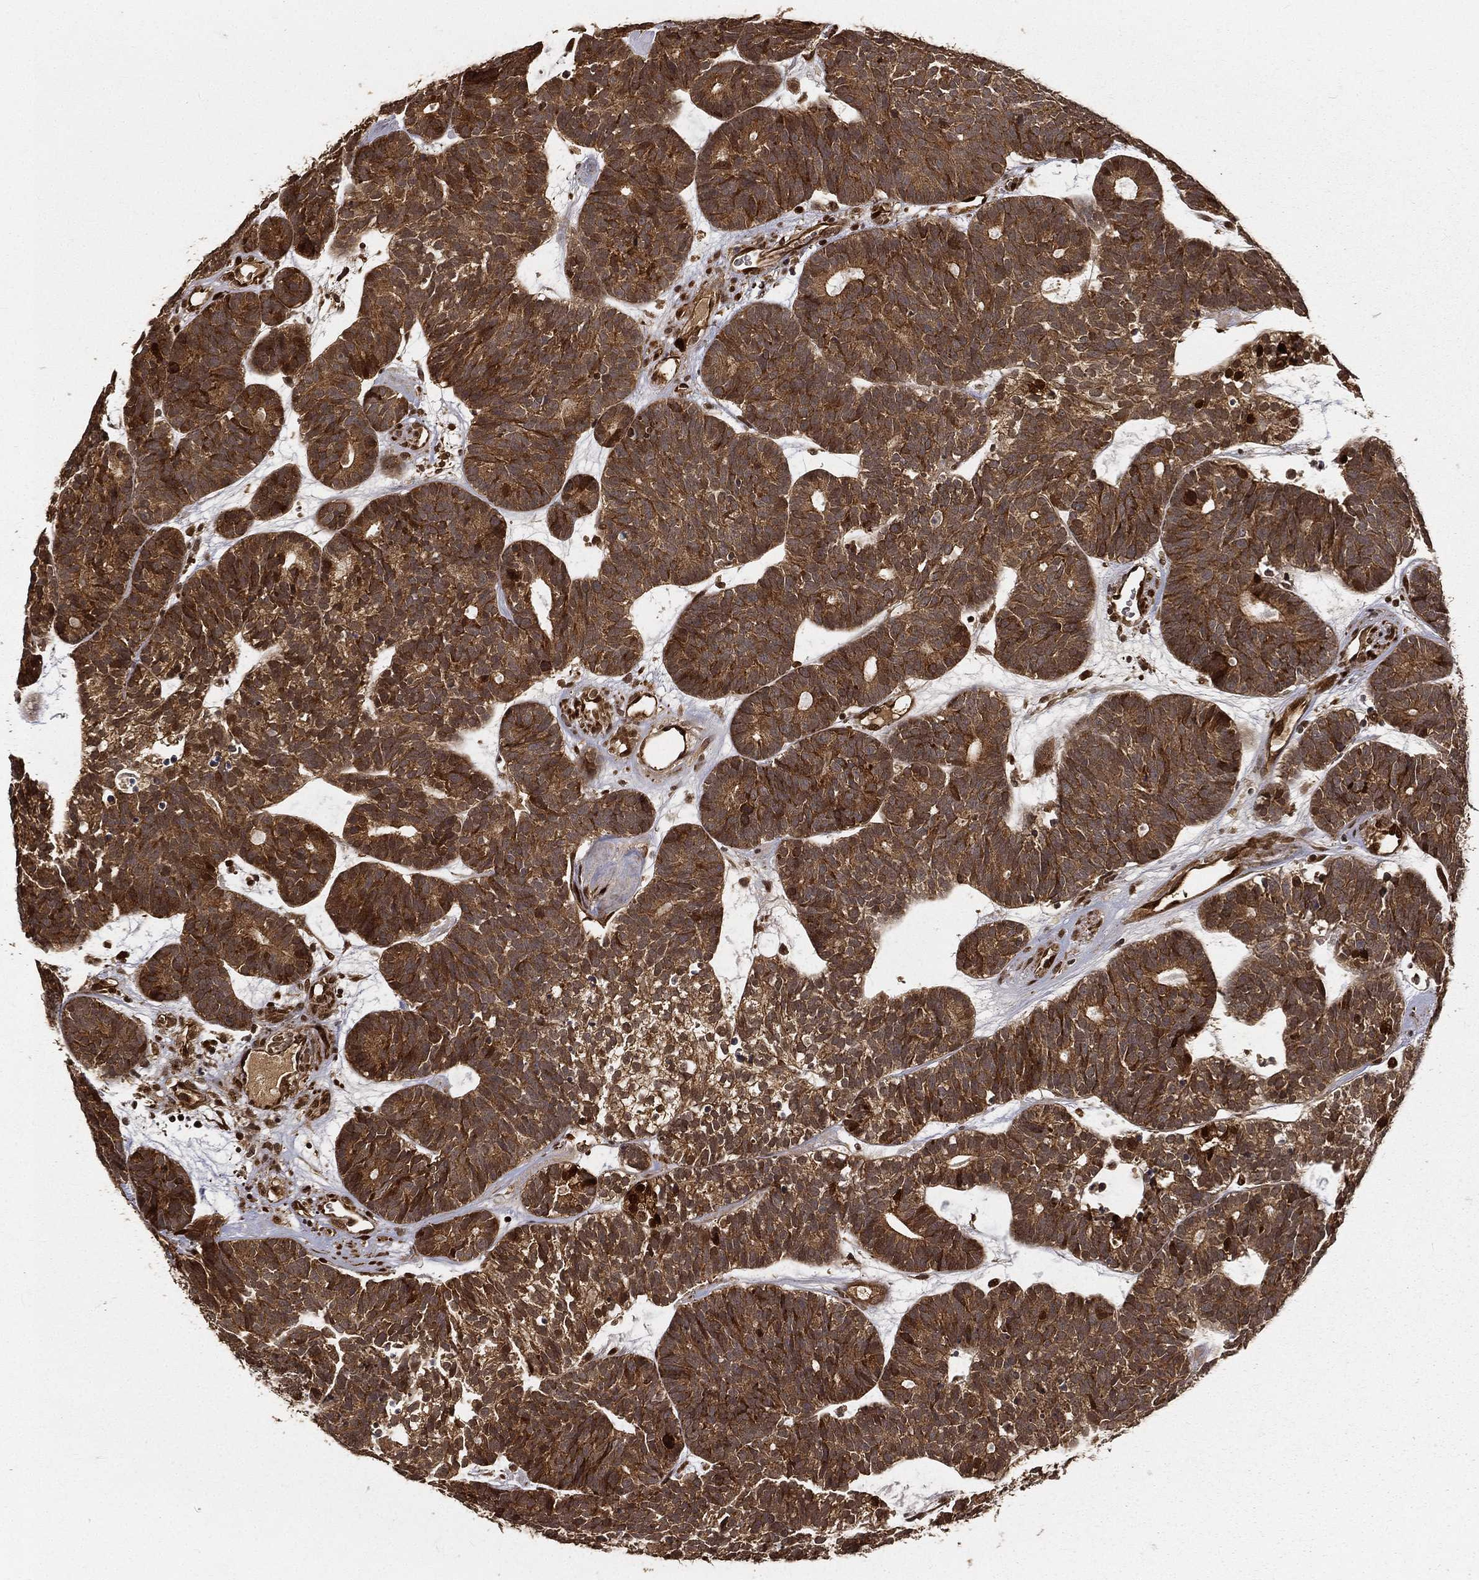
{"staining": {"intensity": "strong", "quantity": ">75%", "location": "cytoplasmic/membranous"}, "tissue": "head and neck cancer", "cell_type": "Tumor cells", "image_type": "cancer", "snomed": [{"axis": "morphology", "description": "Adenocarcinoma, NOS"}, {"axis": "topography", "description": "Head-Neck"}], "caption": "A brown stain labels strong cytoplasmic/membranous staining of a protein in human head and neck cancer tumor cells. (DAB = brown stain, brightfield microscopy at high magnification).", "gene": "MAPK1", "patient": {"sex": "female", "age": 81}}